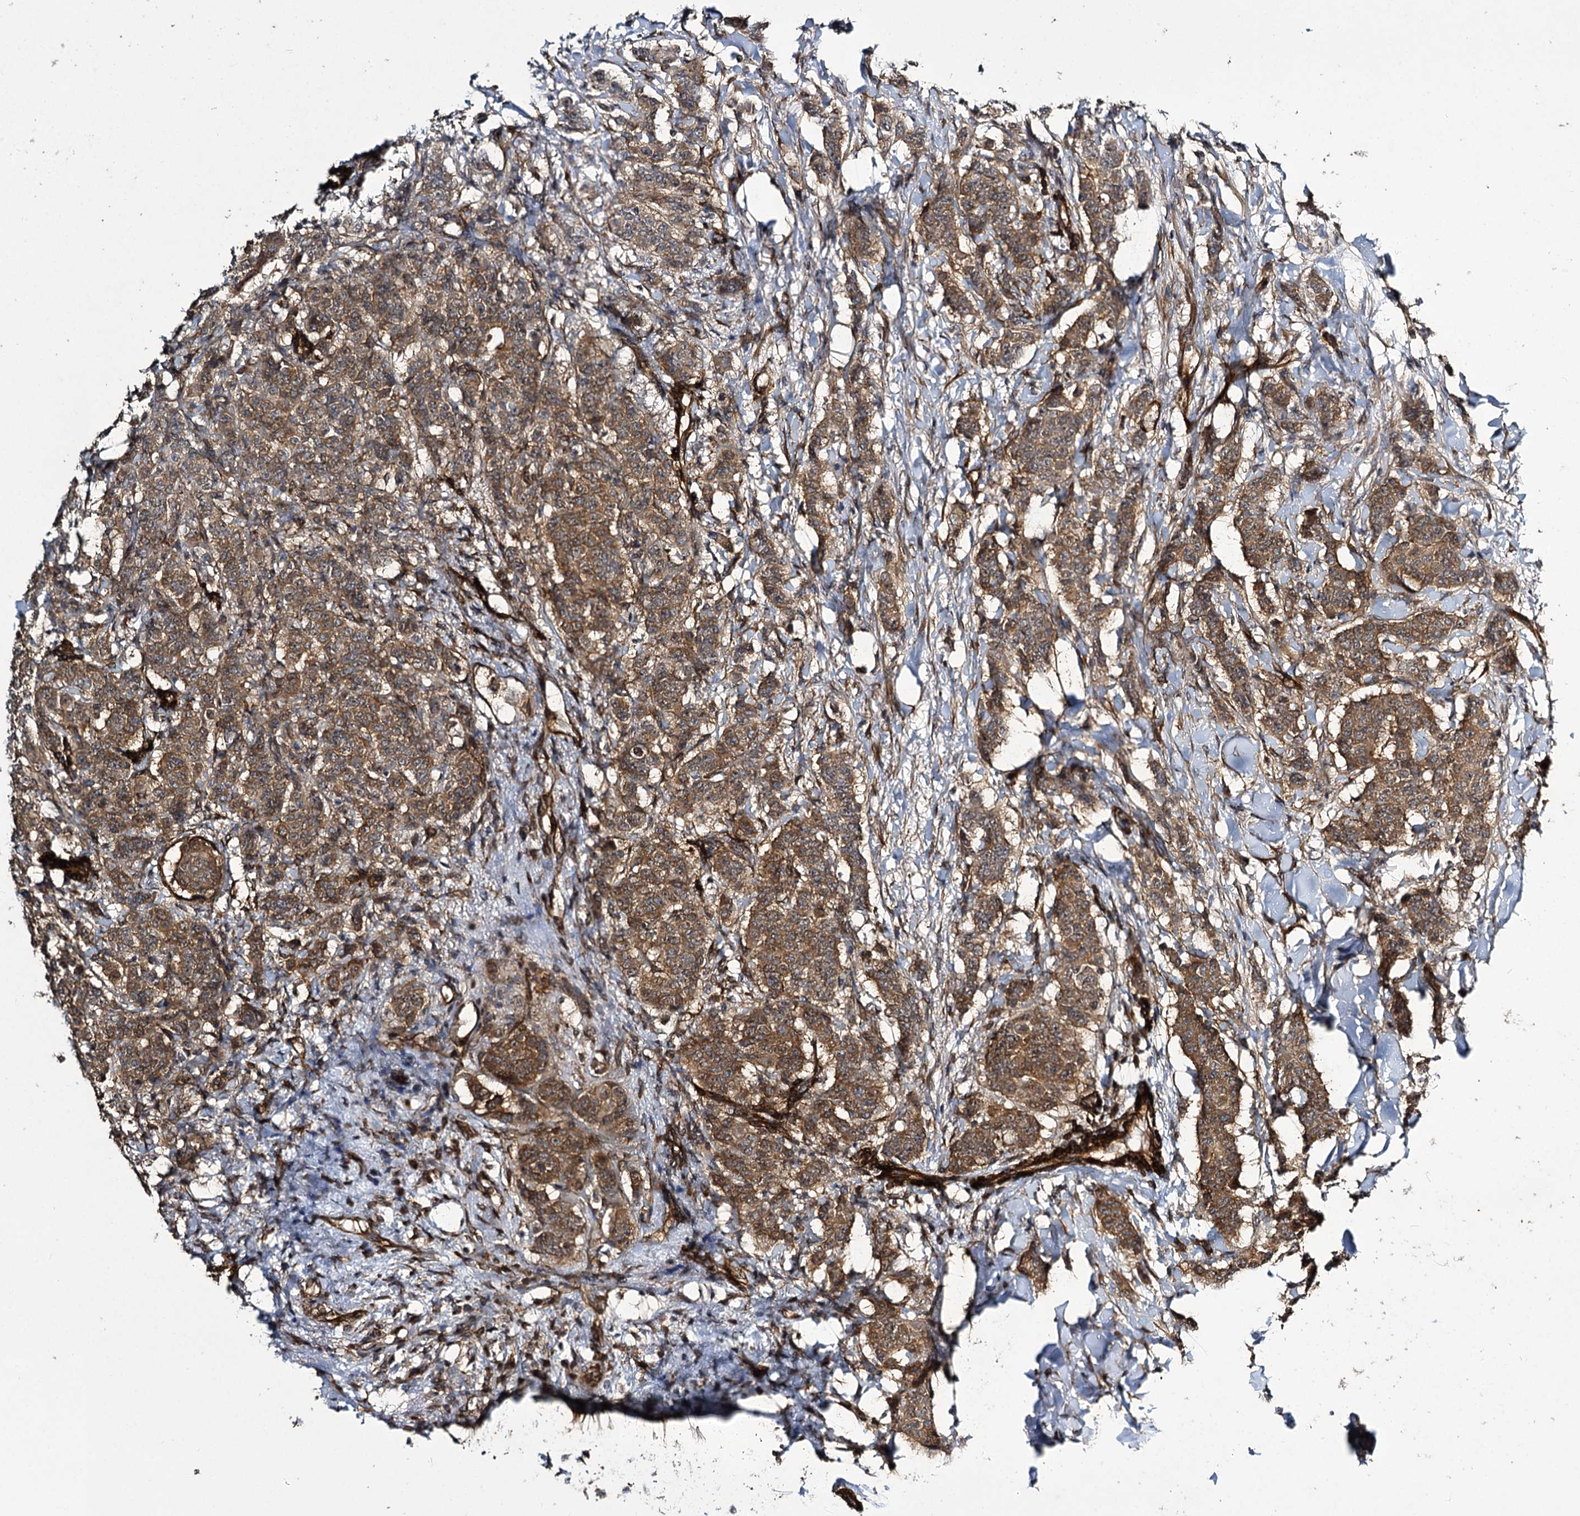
{"staining": {"intensity": "moderate", "quantity": ">75%", "location": "cytoplasmic/membranous"}, "tissue": "breast cancer", "cell_type": "Tumor cells", "image_type": "cancer", "snomed": [{"axis": "morphology", "description": "Duct carcinoma"}, {"axis": "topography", "description": "Breast"}], "caption": "Breast cancer (infiltrating ductal carcinoma) stained with DAB (3,3'-diaminobenzidine) immunohistochemistry (IHC) reveals medium levels of moderate cytoplasmic/membranous positivity in approximately >75% of tumor cells.", "gene": "MYO1C", "patient": {"sex": "female", "age": 40}}